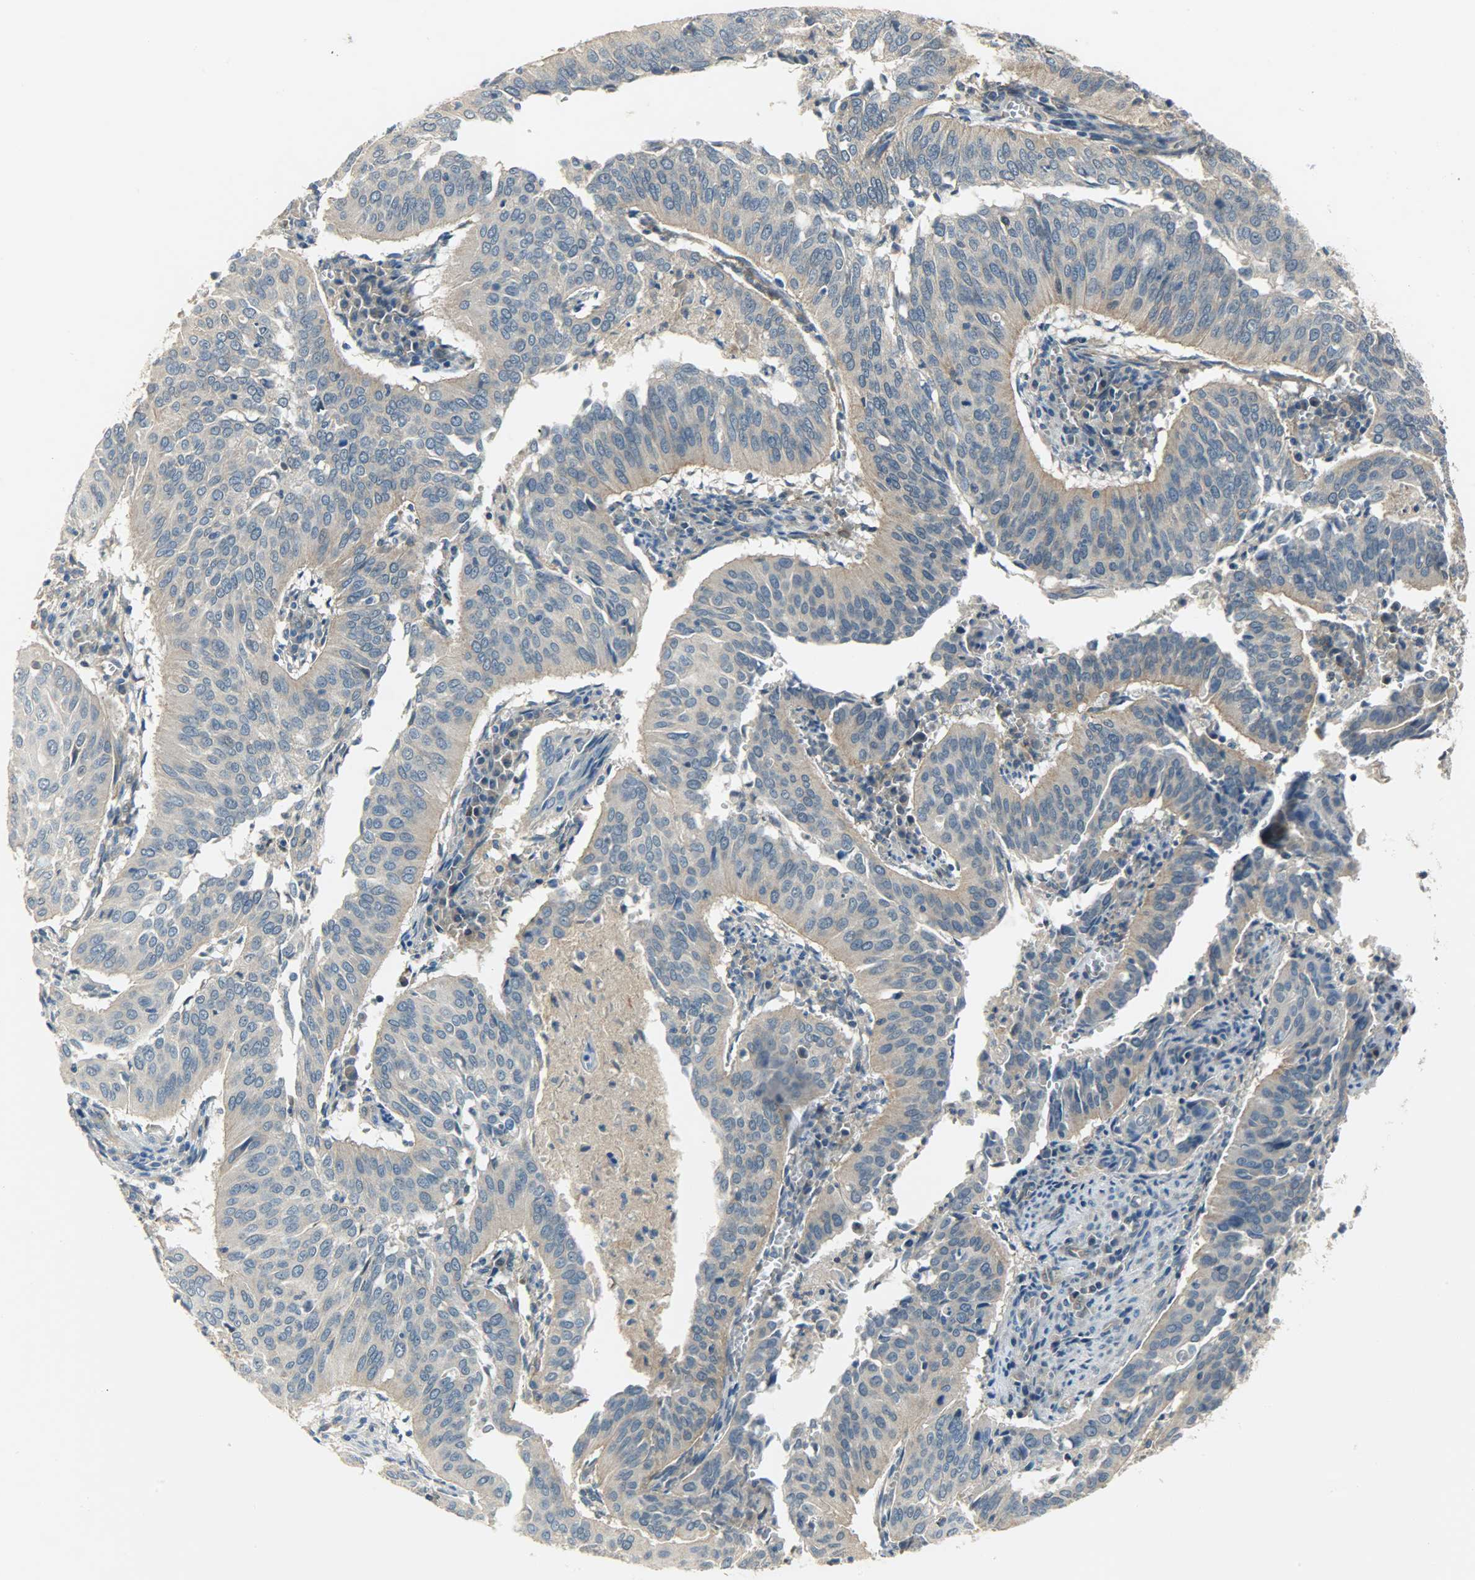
{"staining": {"intensity": "moderate", "quantity": ">75%", "location": "cytoplasmic/membranous"}, "tissue": "cervical cancer", "cell_type": "Tumor cells", "image_type": "cancer", "snomed": [{"axis": "morphology", "description": "Squamous cell carcinoma, NOS"}, {"axis": "topography", "description": "Cervix"}], "caption": "Cervical squamous cell carcinoma tissue exhibits moderate cytoplasmic/membranous expression in approximately >75% of tumor cells, visualized by immunohistochemistry.", "gene": "KIAA1217", "patient": {"sex": "female", "age": 39}}